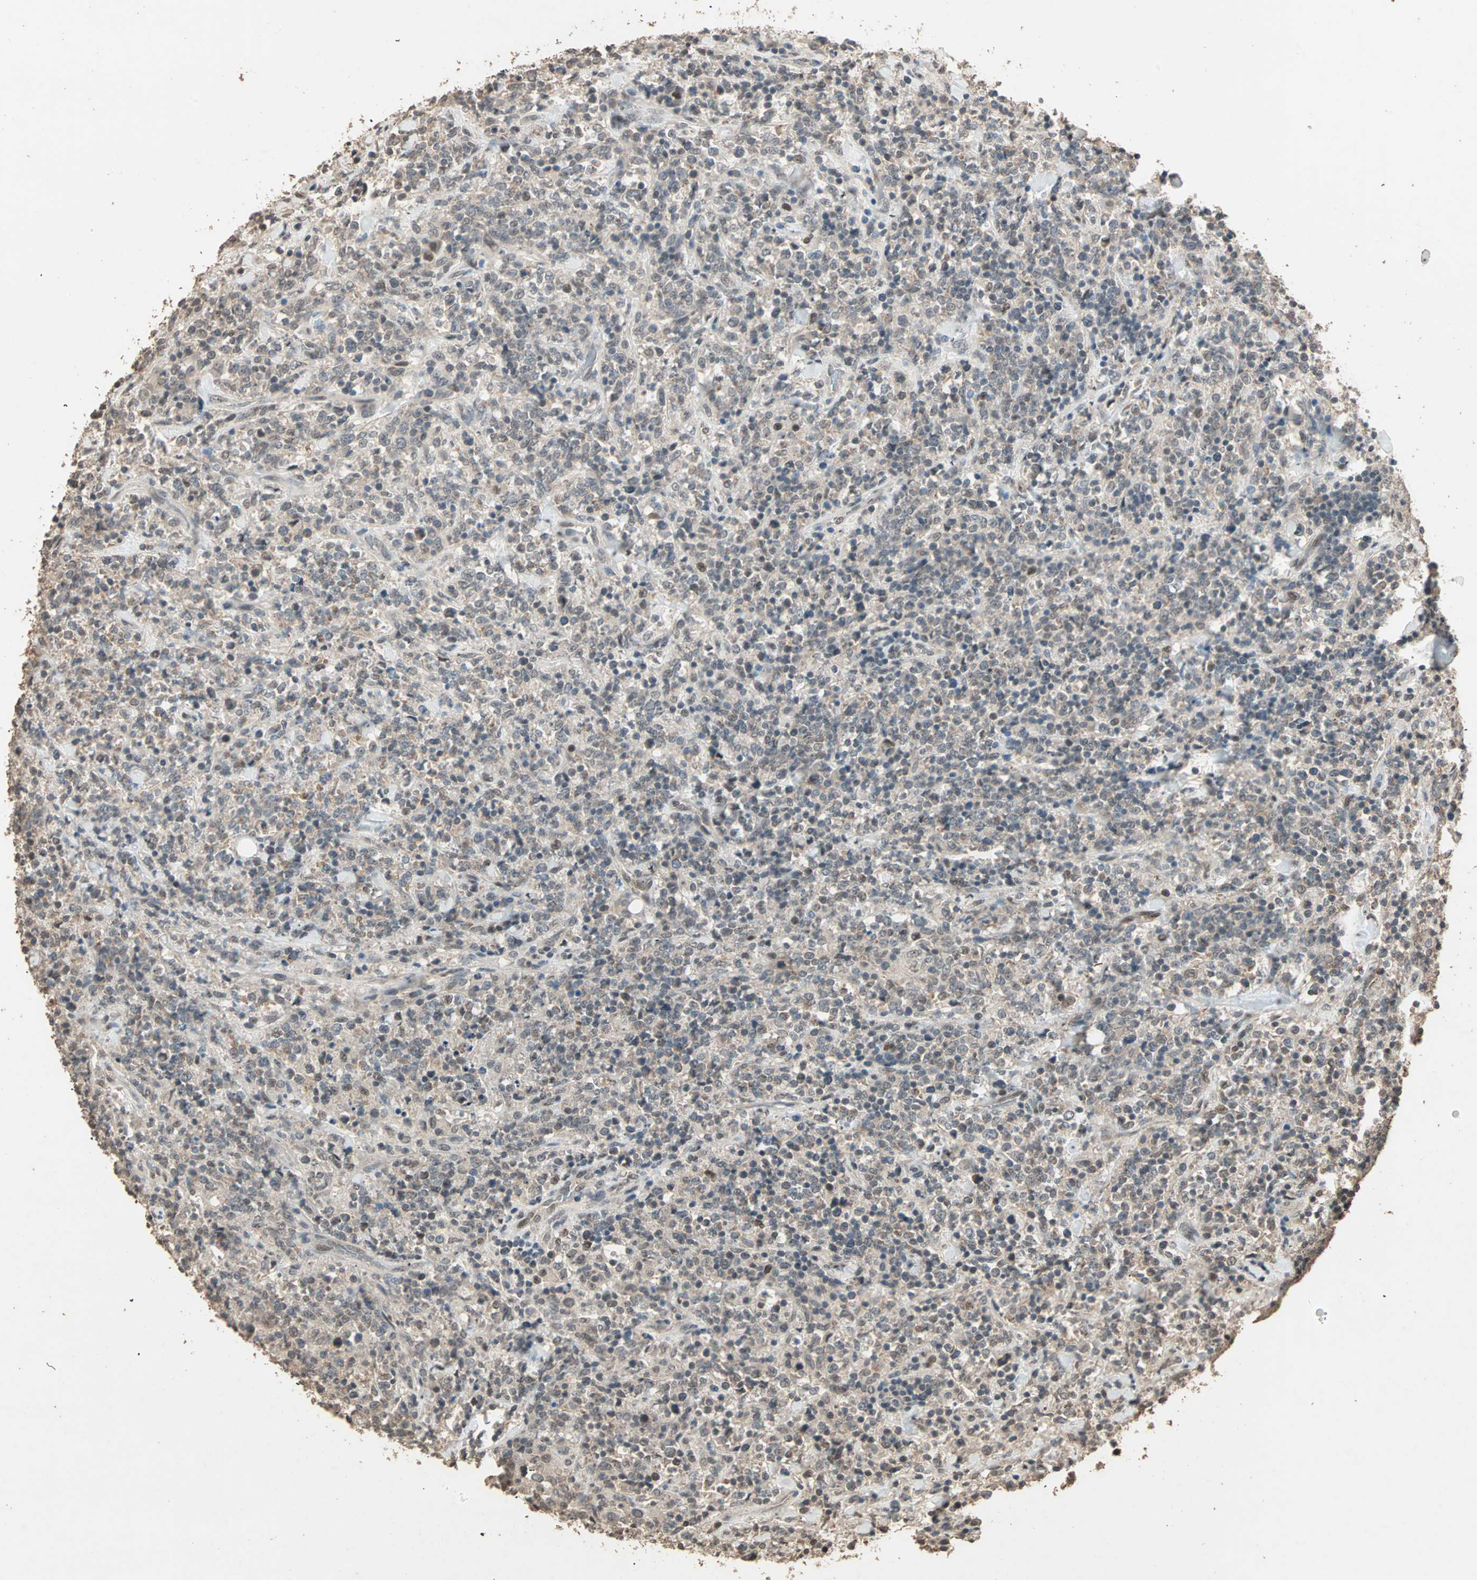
{"staining": {"intensity": "weak", "quantity": "25%-75%", "location": "cytoplasmic/membranous,nuclear"}, "tissue": "lymphoma", "cell_type": "Tumor cells", "image_type": "cancer", "snomed": [{"axis": "morphology", "description": "Malignant lymphoma, non-Hodgkin's type, High grade"}, {"axis": "topography", "description": "Soft tissue"}], "caption": "Human high-grade malignant lymphoma, non-Hodgkin's type stained with a brown dye displays weak cytoplasmic/membranous and nuclear positive expression in approximately 25%-75% of tumor cells.", "gene": "ZBTB33", "patient": {"sex": "male", "age": 18}}